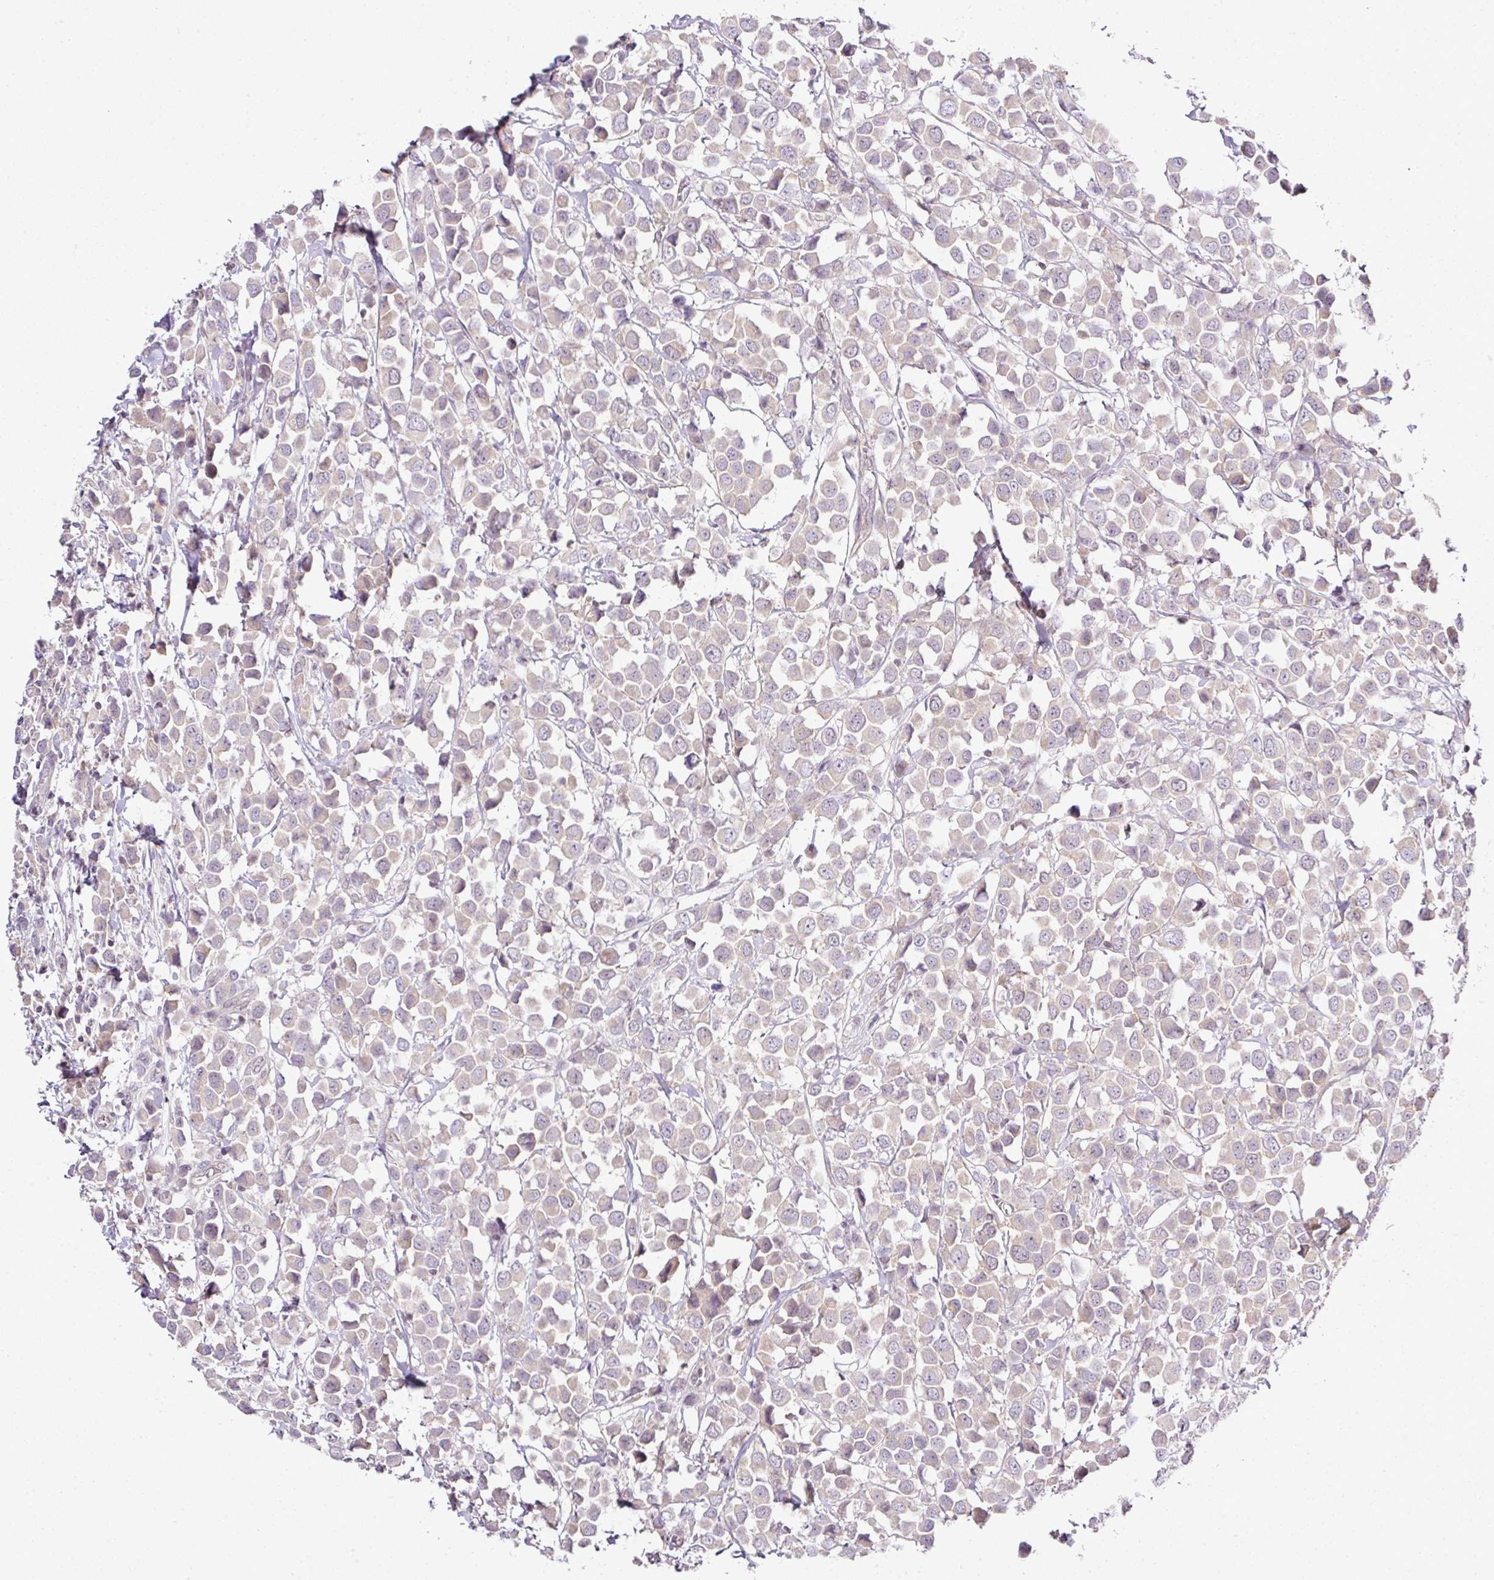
{"staining": {"intensity": "negative", "quantity": "none", "location": "none"}, "tissue": "breast cancer", "cell_type": "Tumor cells", "image_type": "cancer", "snomed": [{"axis": "morphology", "description": "Duct carcinoma"}, {"axis": "topography", "description": "Breast"}], "caption": "The image shows no significant expression in tumor cells of breast infiltrating ductal carcinoma.", "gene": "FAM32A", "patient": {"sex": "female", "age": 61}}